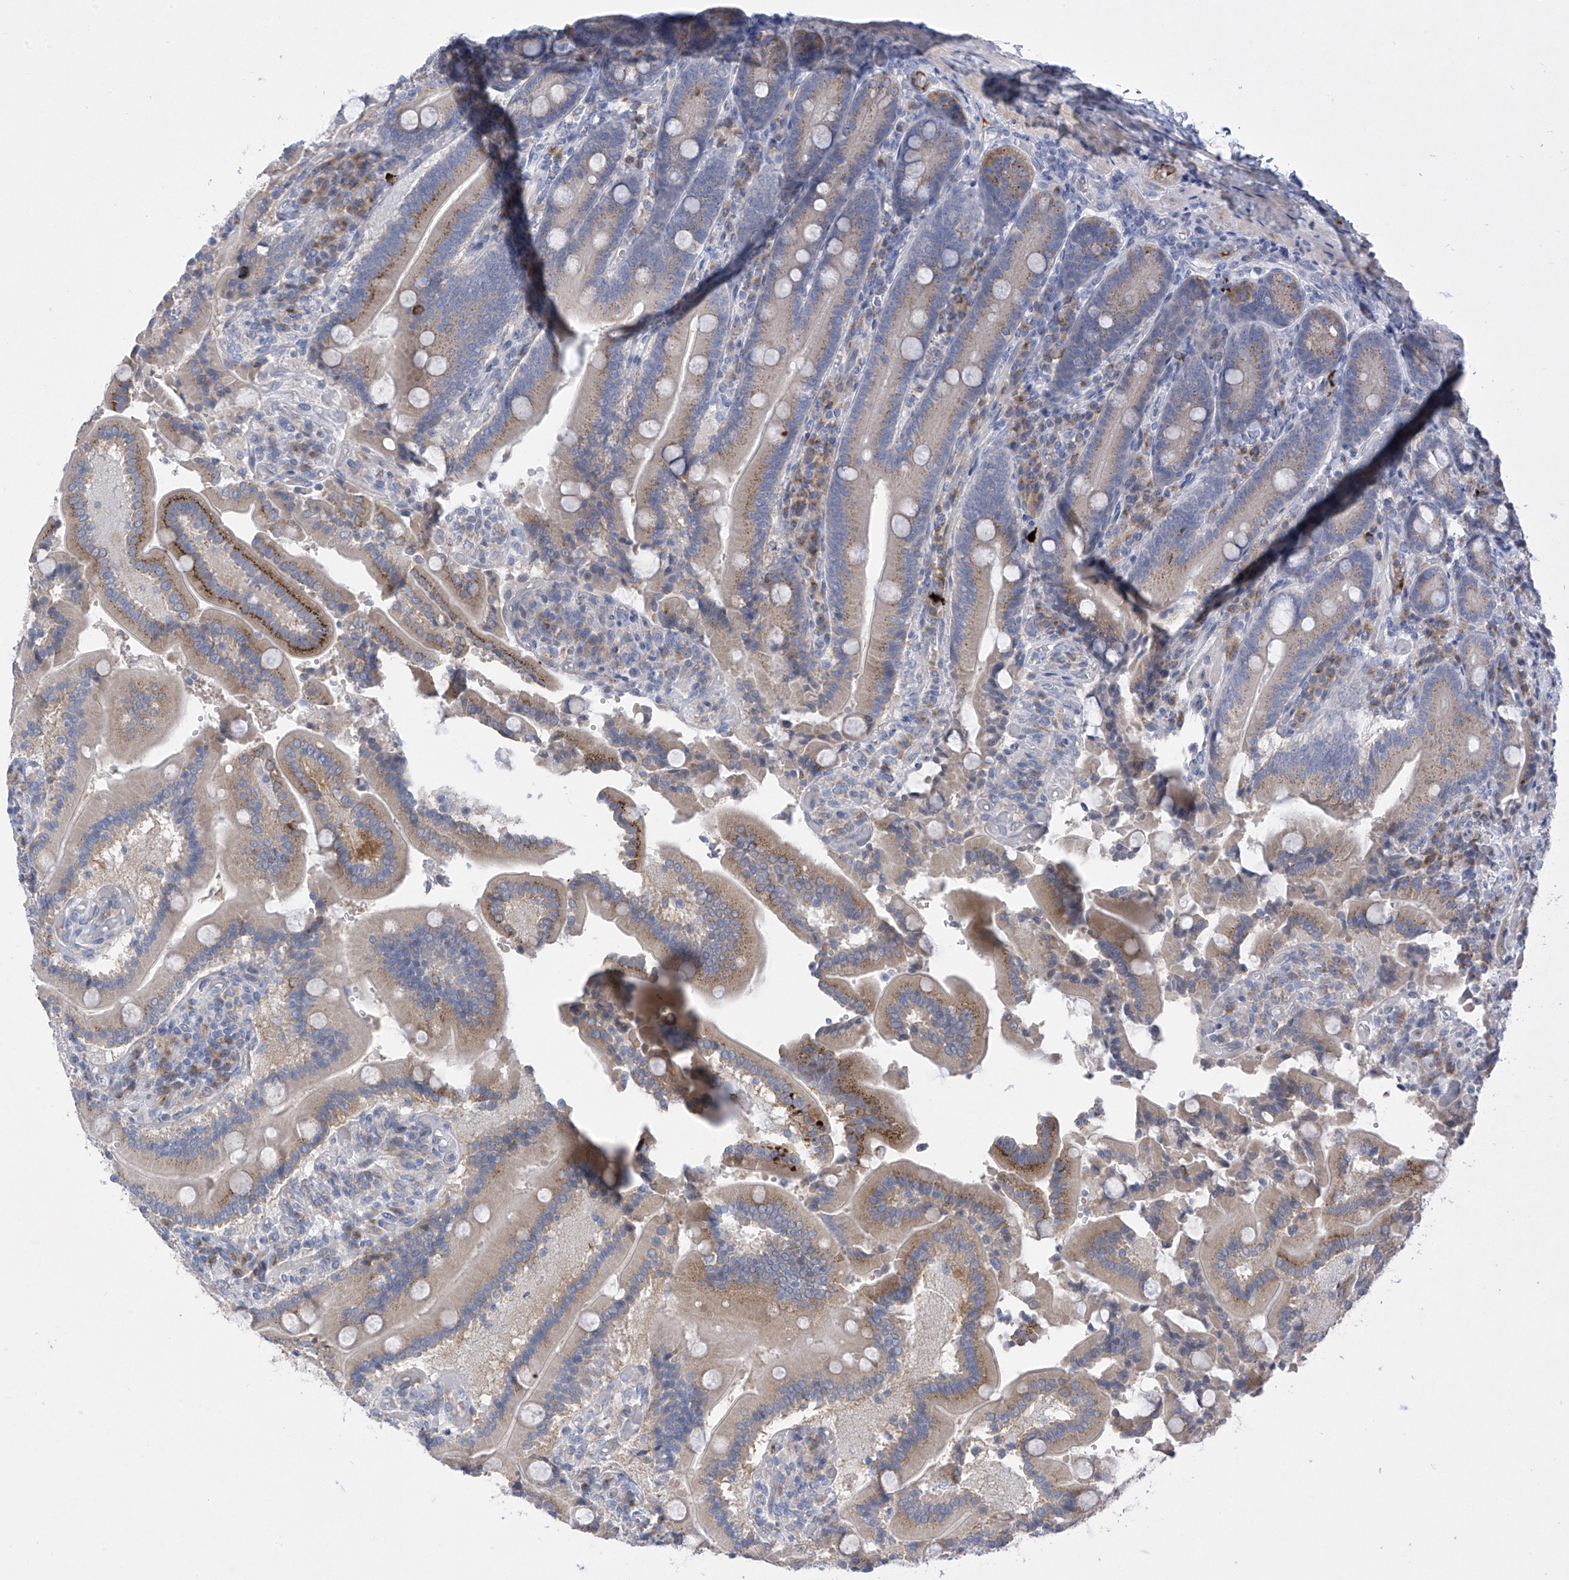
{"staining": {"intensity": "moderate", "quantity": "25%-75%", "location": "cytoplasmic/membranous"}, "tissue": "duodenum", "cell_type": "Glandular cells", "image_type": "normal", "snomed": [{"axis": "morphology", "description": "Normal tissue, NOS"}, {"axis": "topography", "description": "Duodenum"}], "caption": "Glandular cells exhibit moderate cytoplasmic/membranous expression in about 25%-75% of cells in normal duodenum.", "gene": "SLCO4A1", "patient": {"sex": "female", "age": 62}}